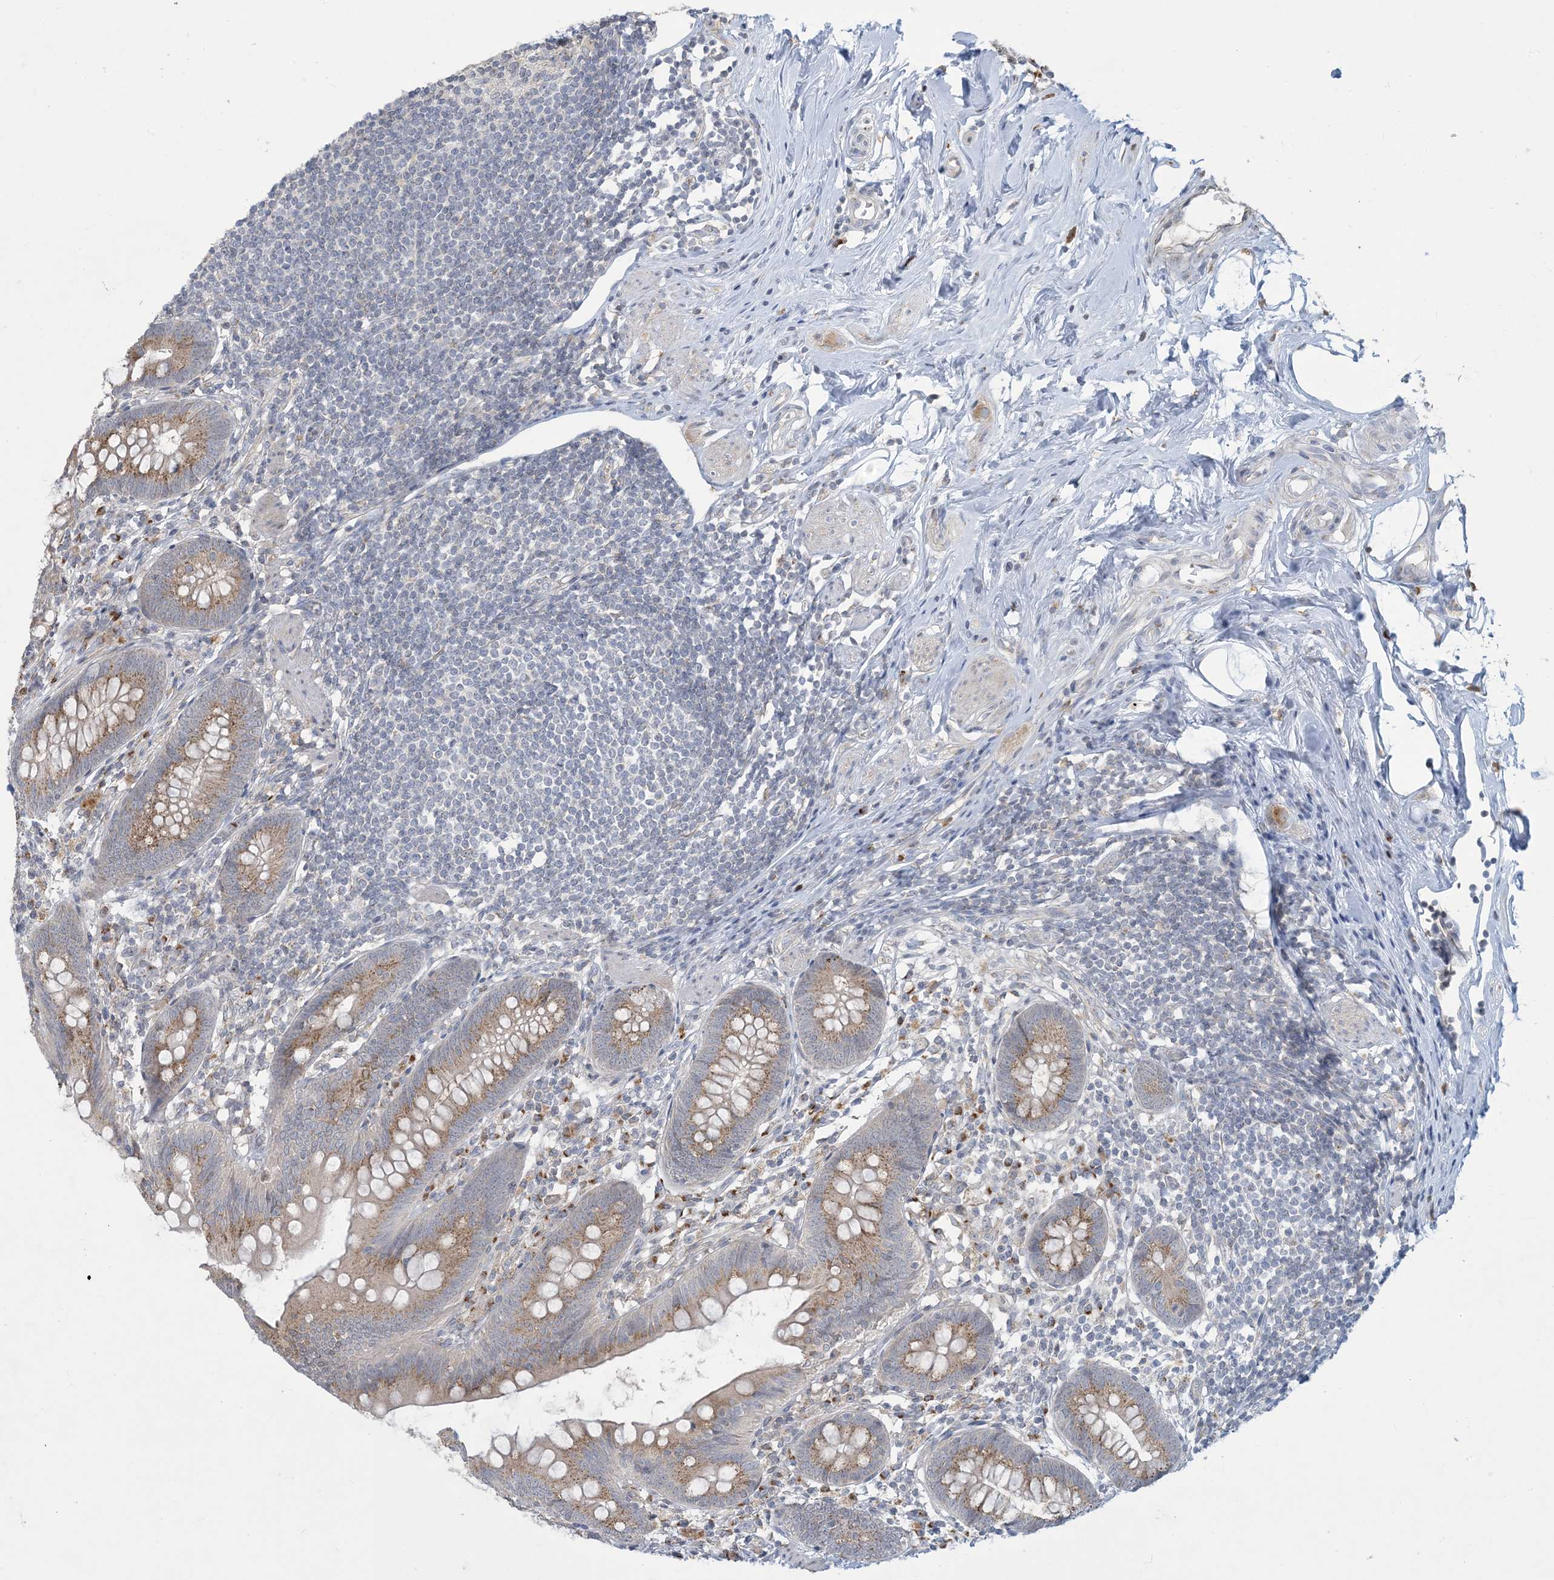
{"staining": {"intensity": "moderate", "quantity": "25%-75%", "location": "cytoplasmic/membranous"}, "tissue": "appendix", "cell_type": "Glandular cells", "image_type": "normal", "snomed": [{"axis": "morphology", "description": "Normal tissue, NOS"}, {"axis": "topography", "description": "Appendix"}], "caption": "Protein expression analysis of unremarkable appendix exhibits moderate cytoplasmic/membranous expression in about 25%-75% of glandular cells. (DAB IHC with brightfield microscopy, high magnification).", "gene": "CCDC14", "patient": {"sex": "female", "age": 62}}